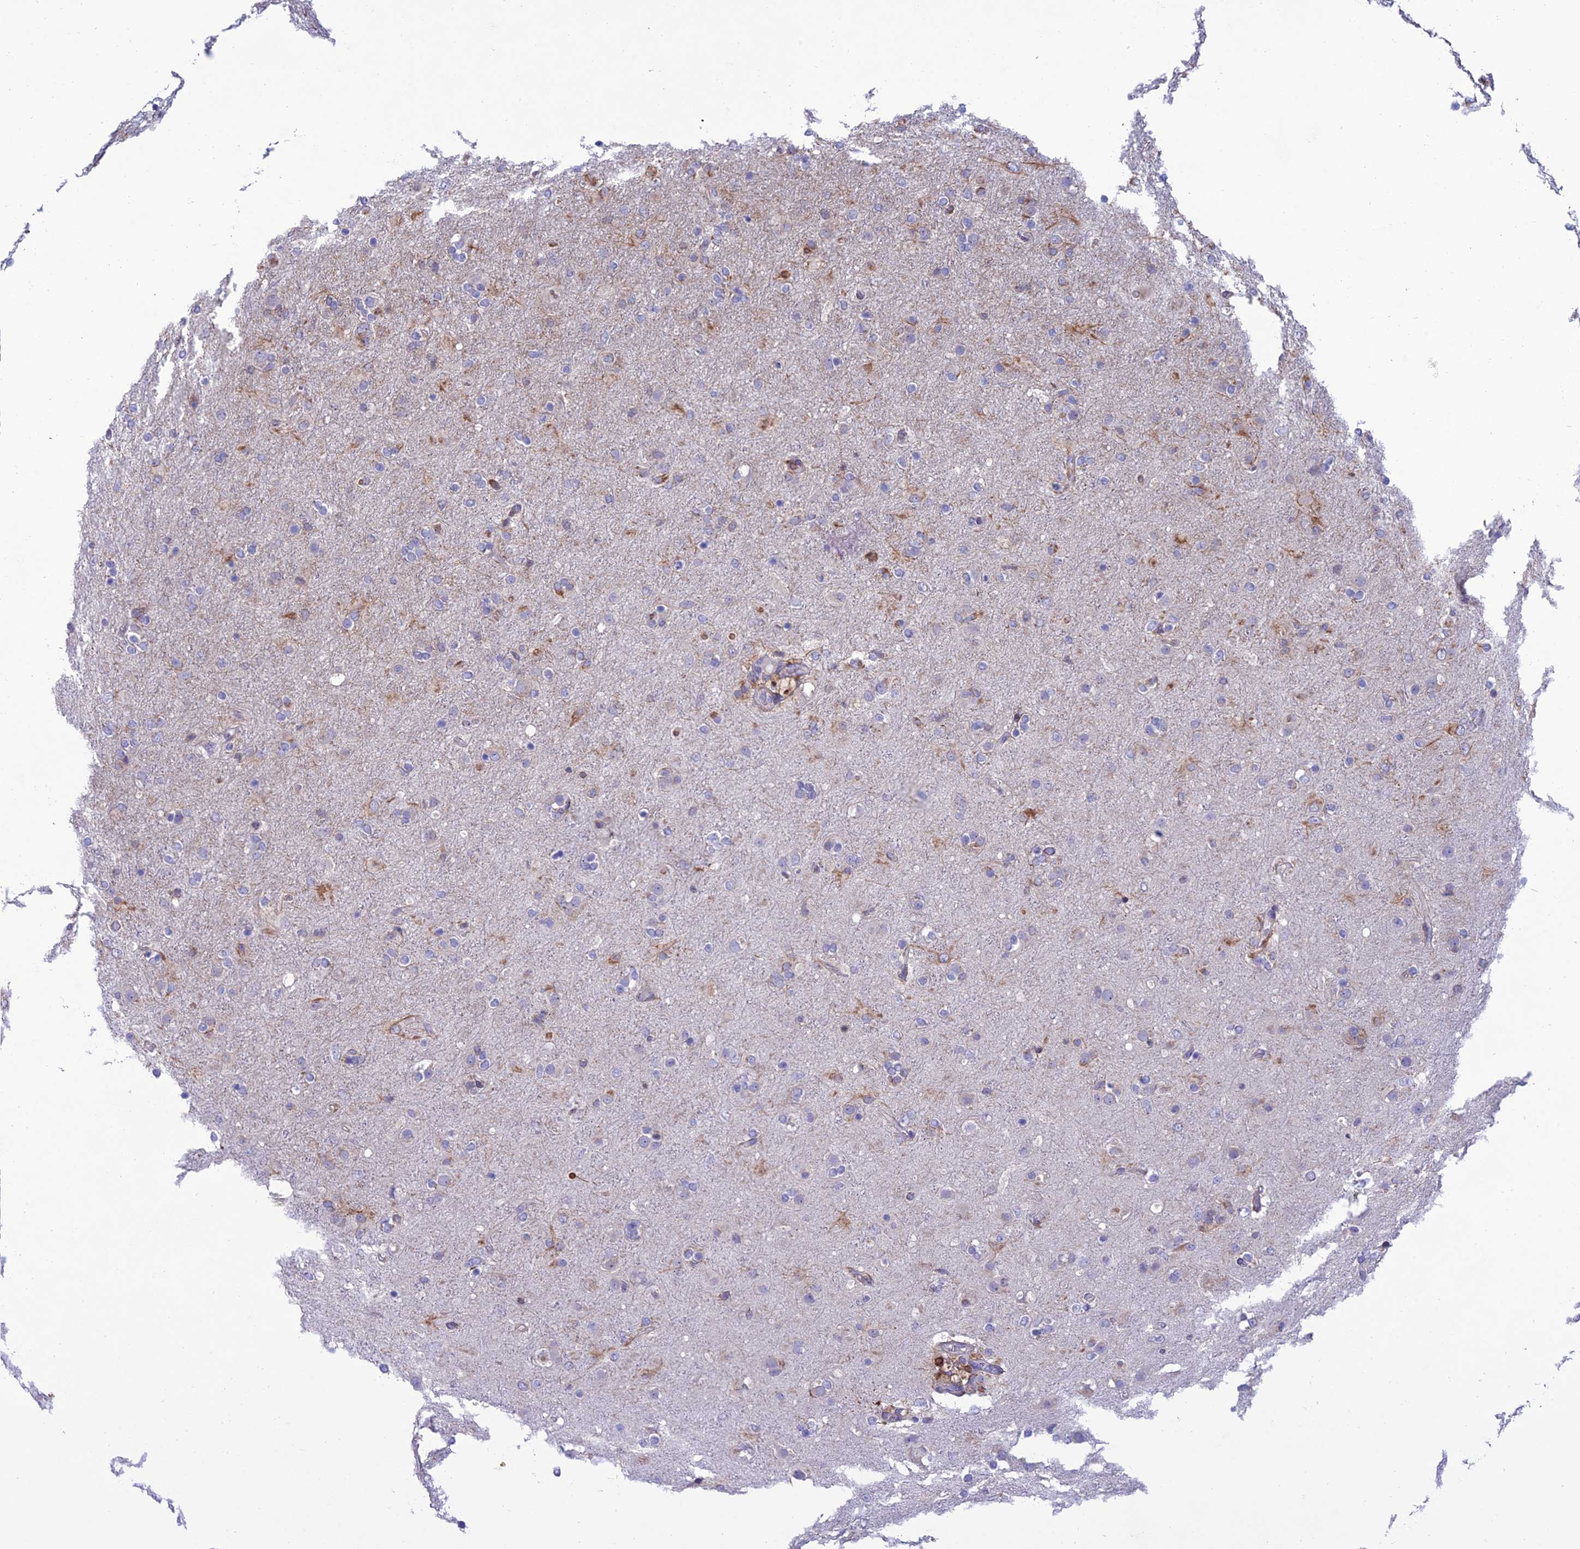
{"staining": {"intensity": "negative", "quantity": "none", "location": "none"}, "tissue": "glioma", "cell_type": "Tumor cells", "image_type": "cancer", "snomed": [{"axis": "morphology", "description": "Glioma, malignant, Low grade"}, {"axis": "topography", "description": "Brain"}], "caption": "IHC photomicrograph of neoplastic tissue: human glioma stained with DAB exhibits no significant protein positivity in tumor cells.", "gene": "FAM76A", "patient": {"sex": "male", "age": 65}}